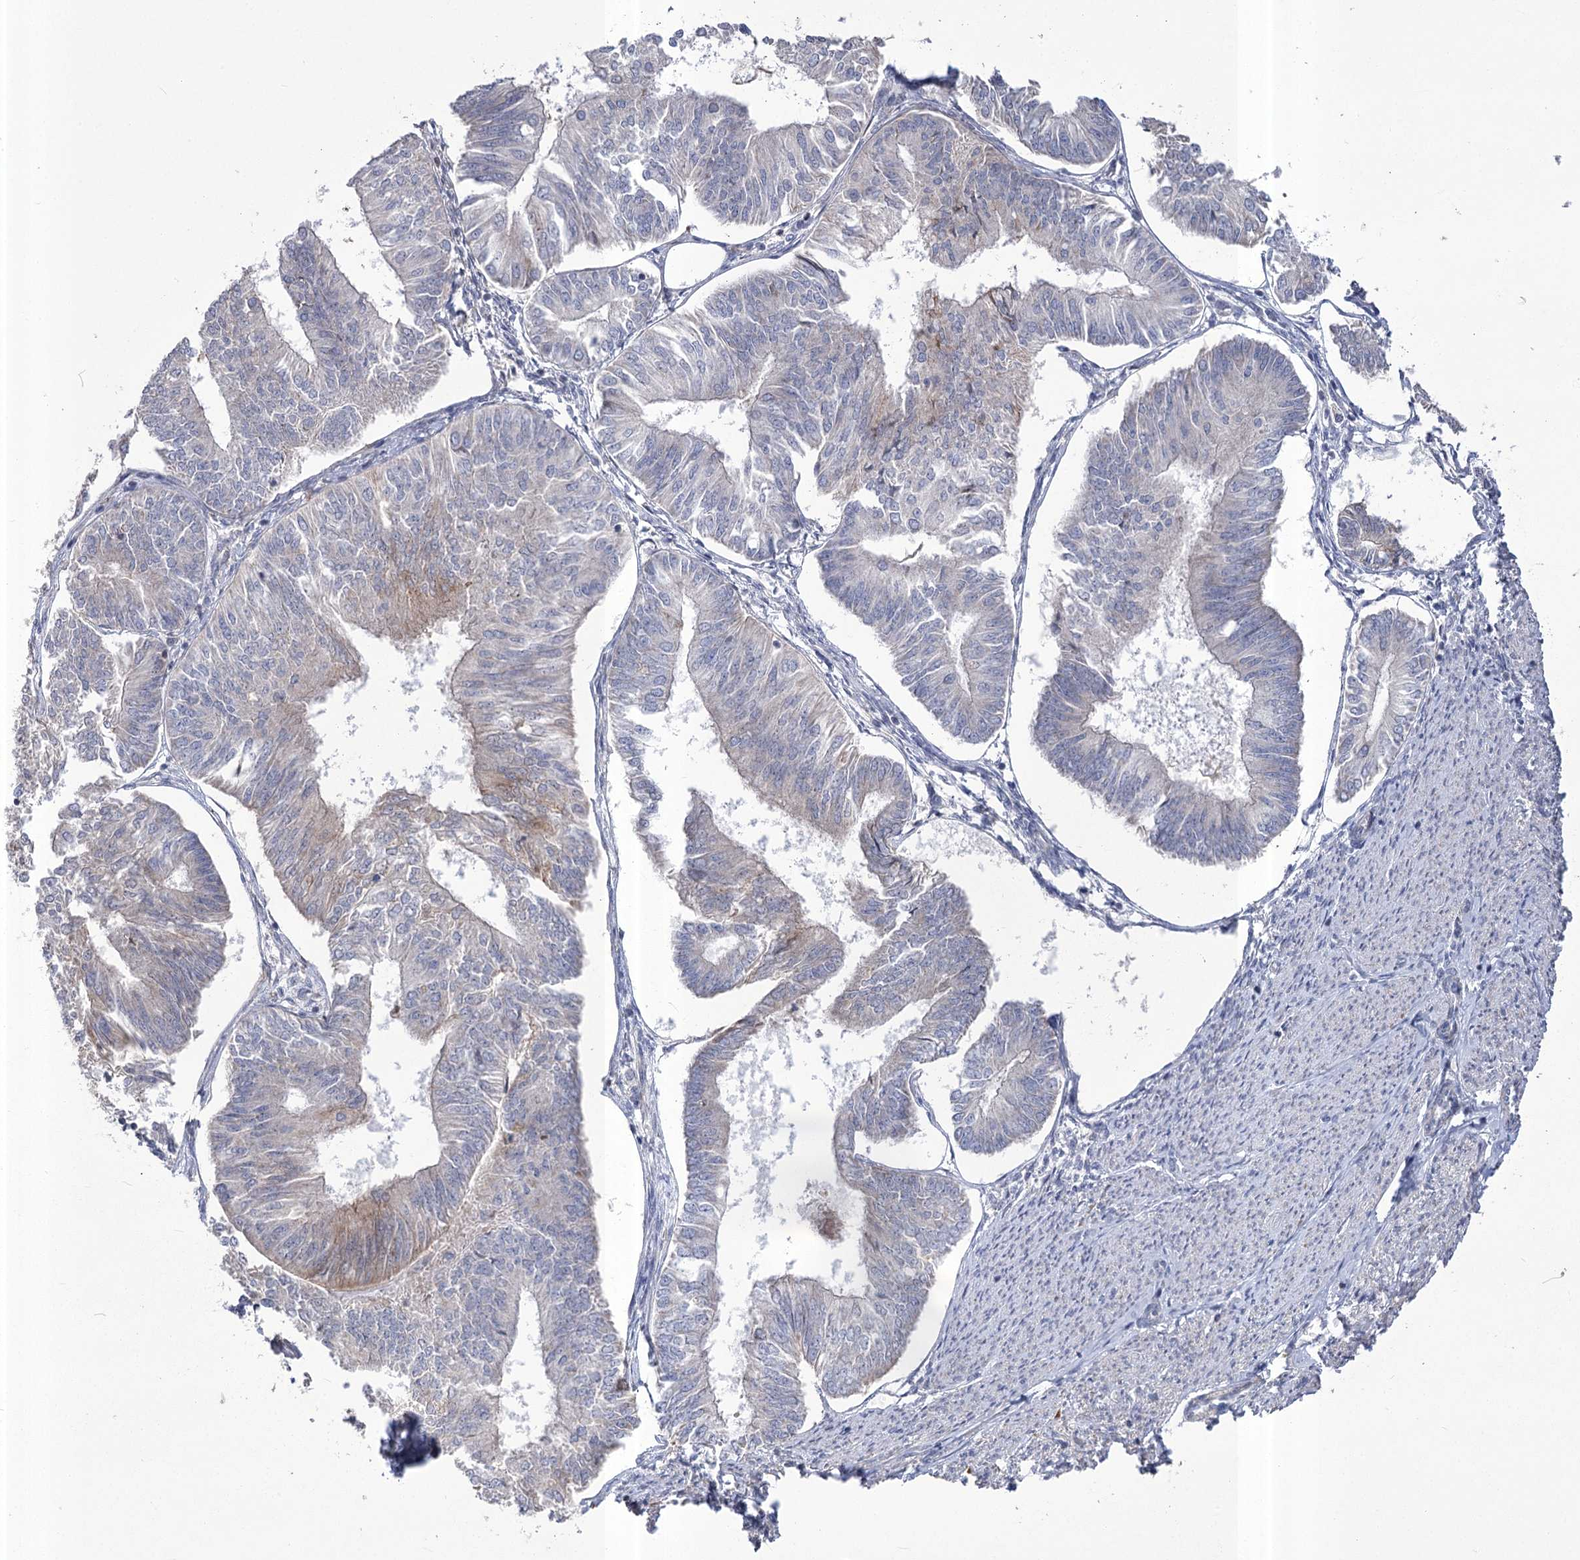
{"staining": {"intensity": "moderate", "quantity": "<25%", "location": "cytoplasmic/membranous"}, "tissue": "endometrial cancer", "cell_type": "Tumor cells", "image_type": "cancer", "snomed": [{"axis": "morphology", "description": "Adenocarcinoma, NOS"}, {"axis": "topography", "description": "Endometrium"}], "caption": "Brown immunohistochemical staining in endometrial cancer (adenocarcinoma) shows moderate cytoplasmic/membranous positivity in about <25% of tumor cells.", "gene": "PDHB", "patient": {"sex": "female", "age": 58}}